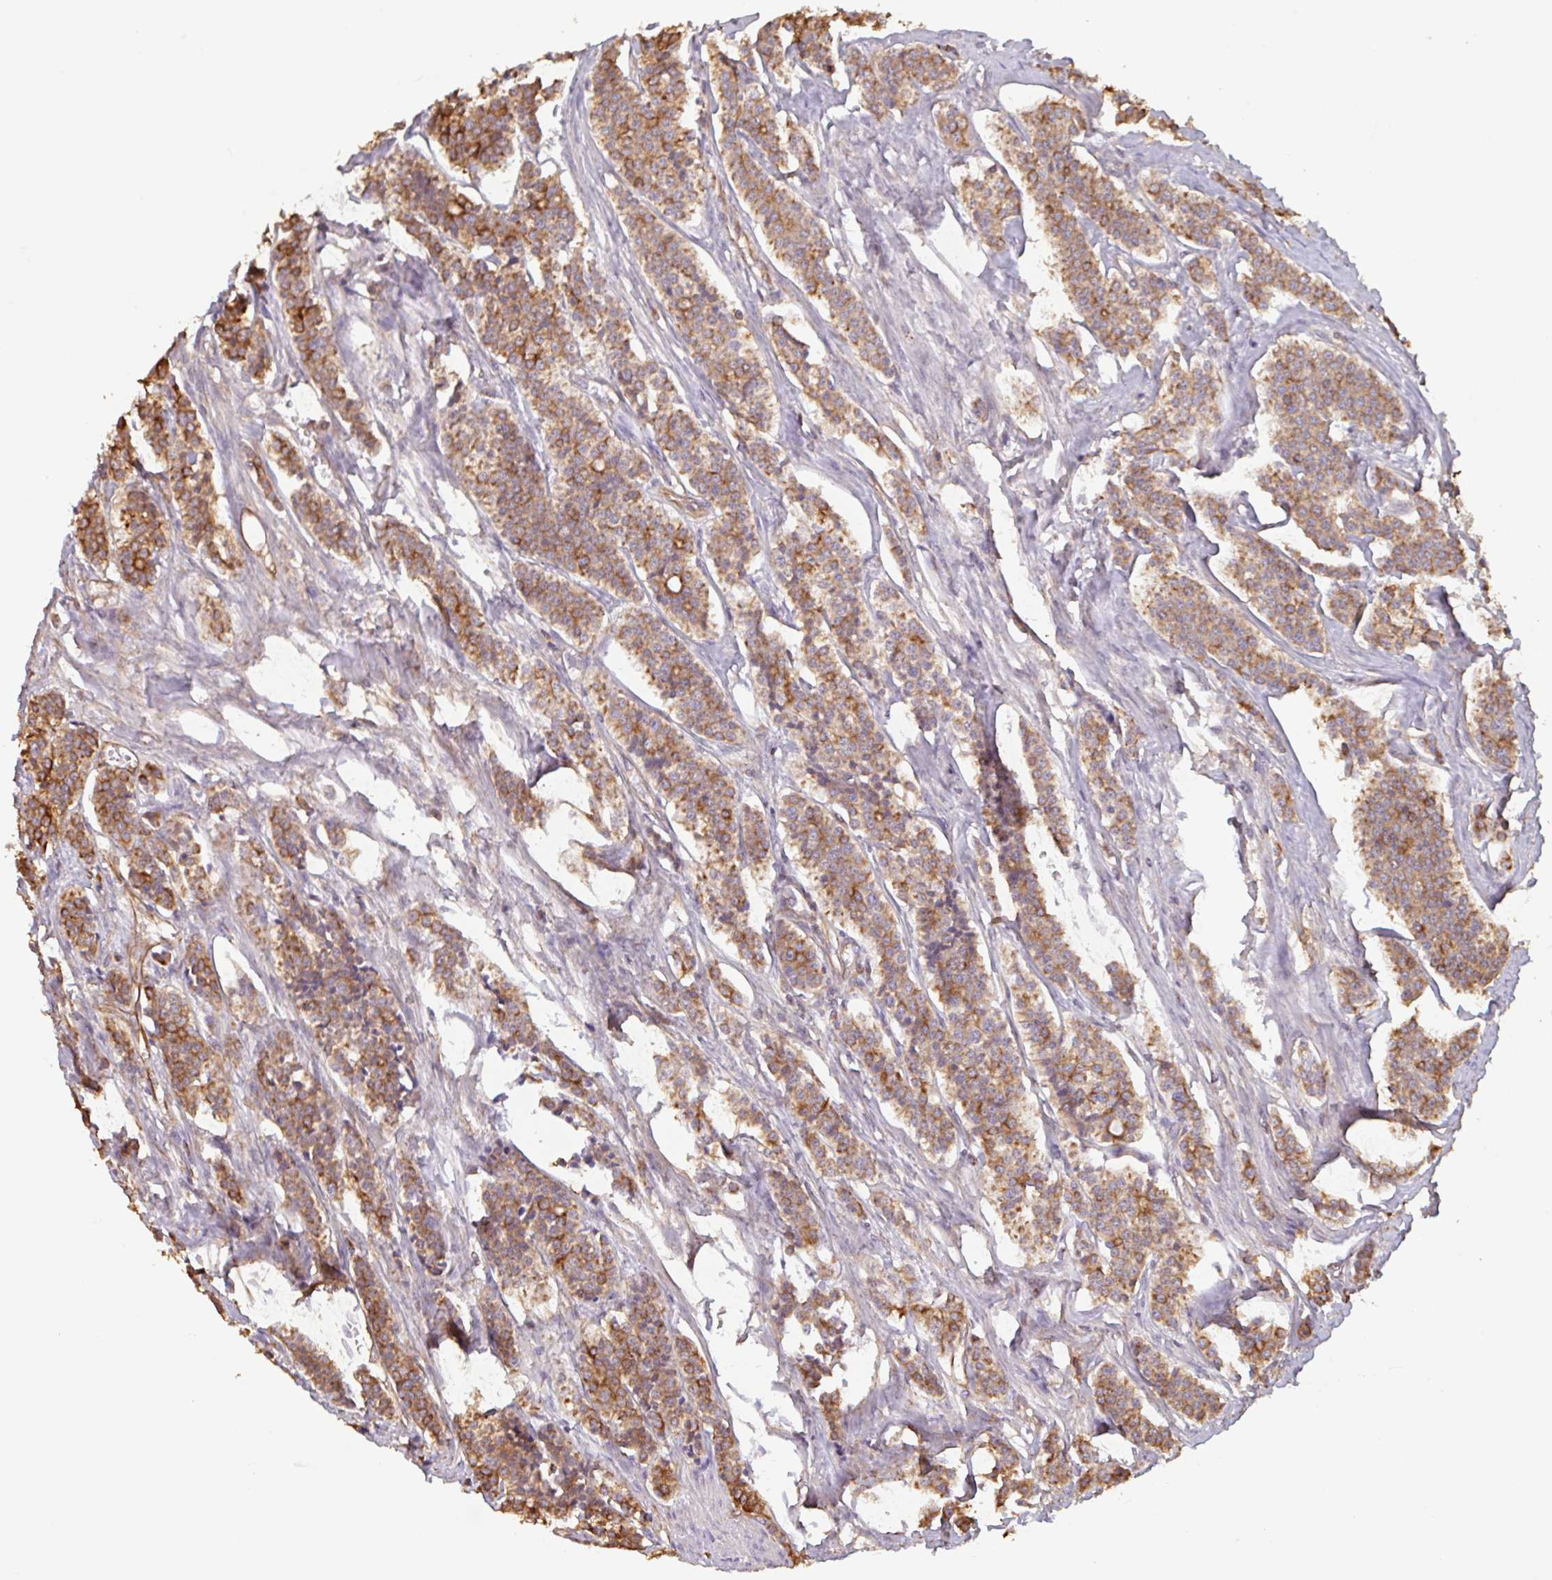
{"staining": {"intensity": "moderate", "quantity": ">75%", "location": "cytoplasmic/membranous"}, "tissue": "carcinoid", "cell_type": "Tumor cells", "image_type": "cancer", "snomed": [{"axis": "morphology", "description": "Carcinoid, malignant, NOS"}, {"axis": "topography", "description": "Small intestine"}], "caption": "Moderate cytoplasmic/membranous positivity for a protein is appreciated in approximately >75% of tumor cells of malignant carcinoid using IHC.", "gene": "ZNF790", "patient": {"sex": "male", "age": 63}}